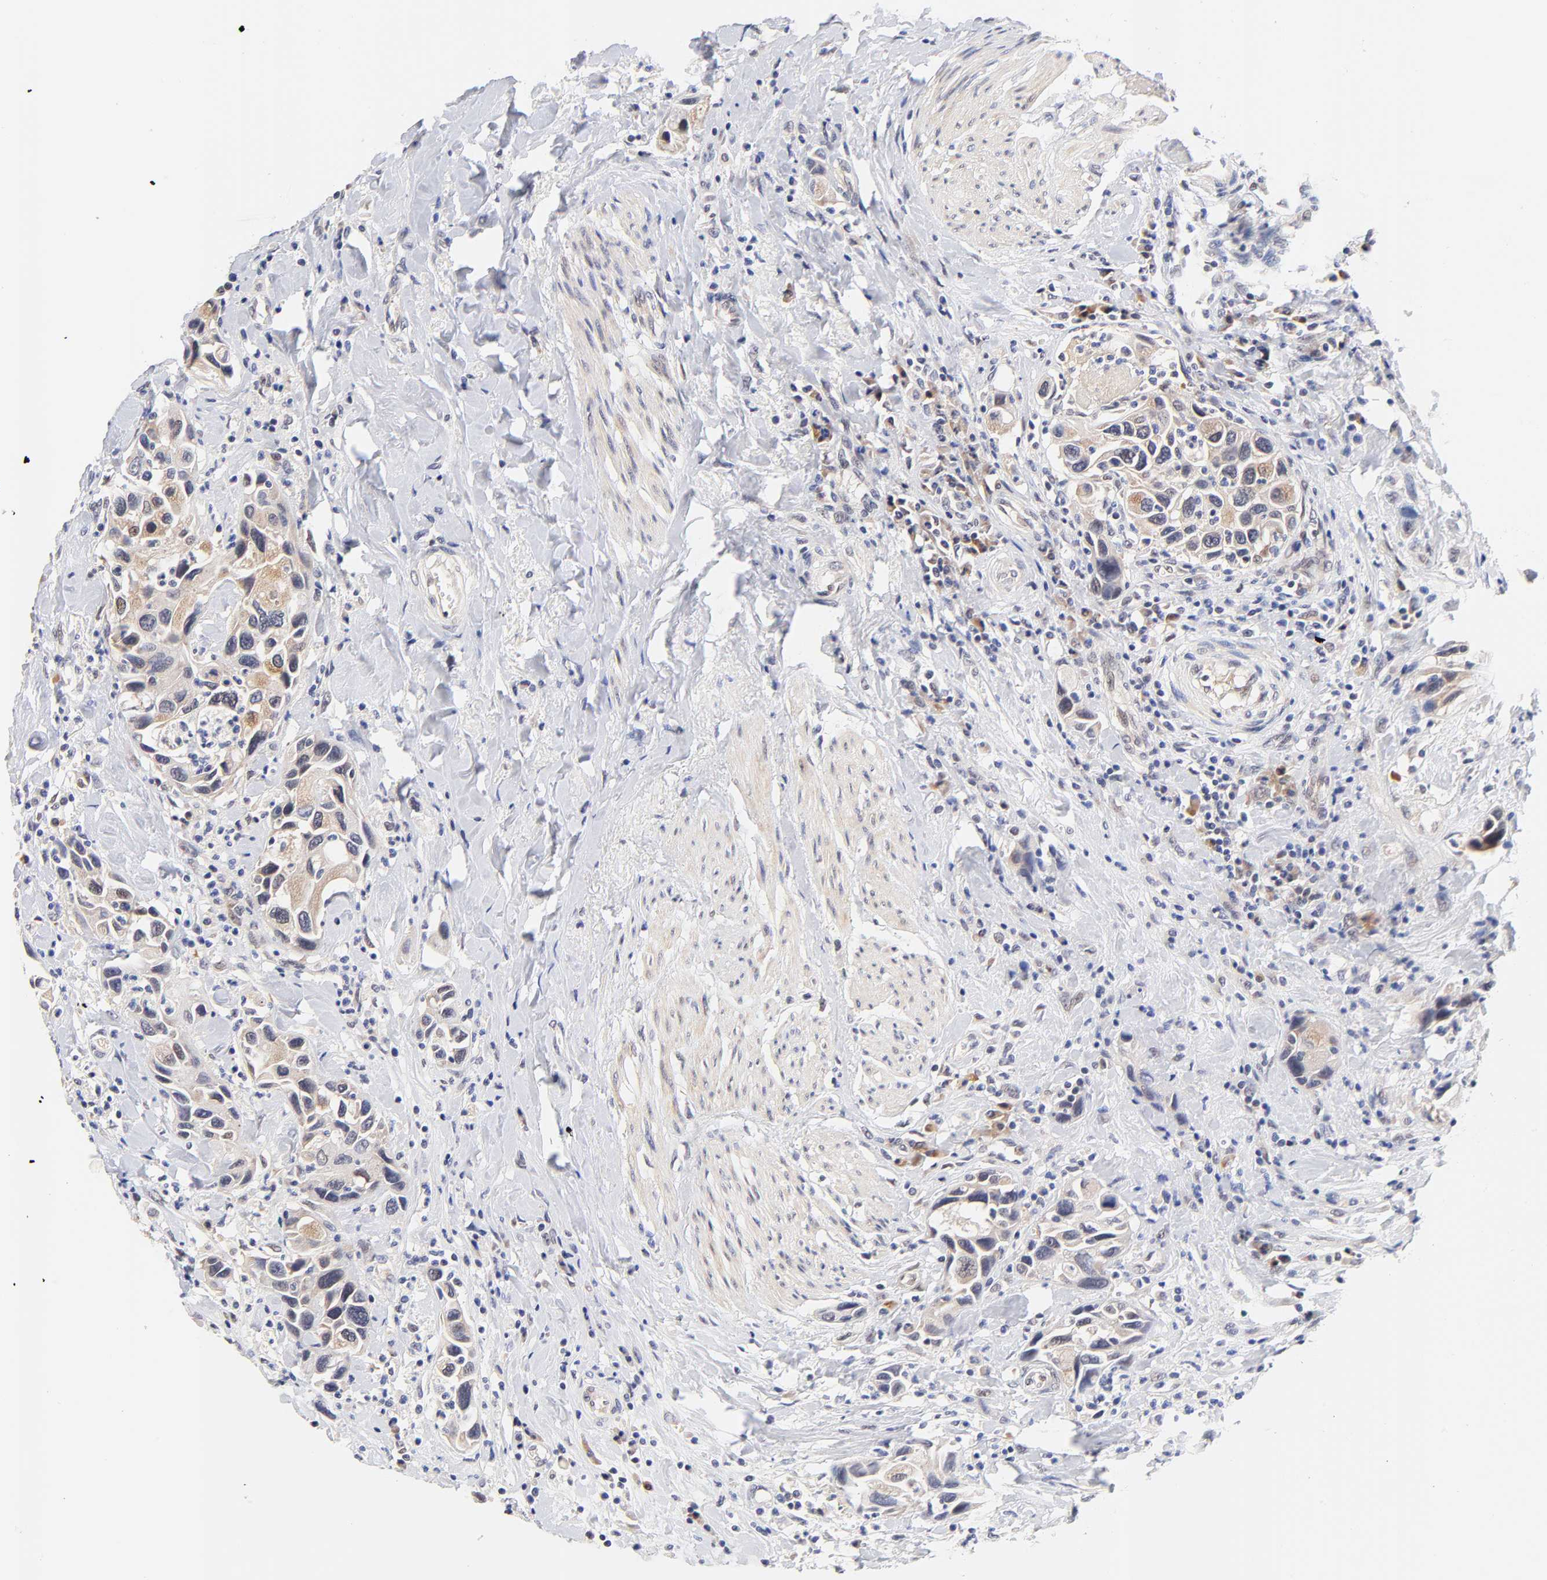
{"staining": {"intensity": "weak", "quantity": "25%-75%", "location": "nuclear"}, "tissue": "urothelial cancer", "cell_type": "Tumor cells", "image_type": "cancer", "snomed": [{"axis": "morphology", "description": "Urothelial carcinoma, High grade"}, {"axis": "topography", "description": "Urinary bladder"}], "caption": "Human urothelial carcinoma (high-grade) stained for a protein (brown) shows weak nuclear positive staining in approximately 25%-75% of tumor cells.", "gene": "TXNL1", "patient": {"sex": "male", "age": 66}}